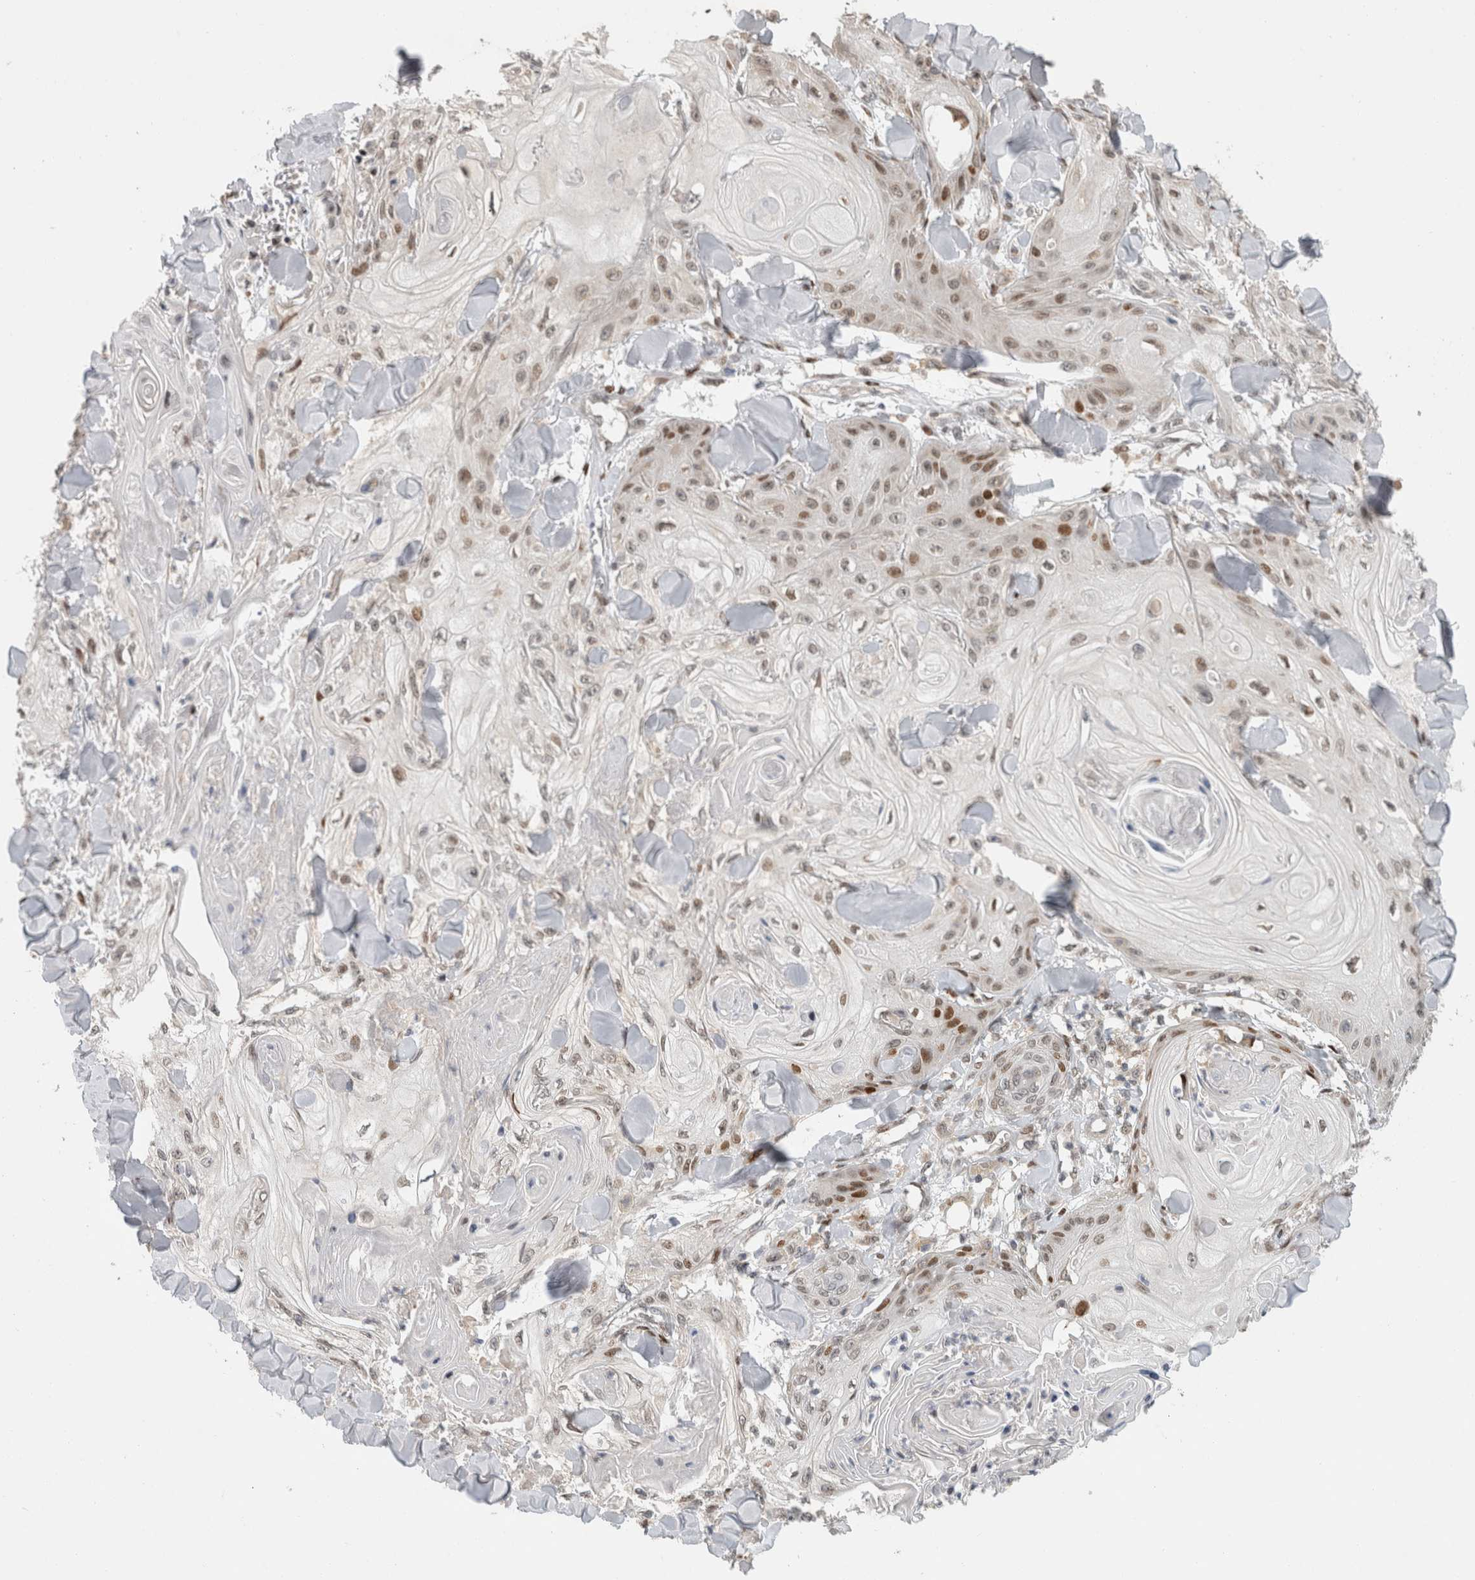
{"staining": {"intensity": "moderate", "quantity": "<25%", "location": "nuclear"}, "tissue": "skin cancer", "cell_type": "Tumor cells", "image_type": "cancer", "snomed": [{"axis": "morphology", "description": "Squamous cell carcinoma, NOS"}, {"axis": "topography", "description": "Skin"}], "caption": "Immunohistochemical staining of squamous cell carcinoma (skin) shows low levels of moderate nuclear staining in approximately <25% of tumor cells. (DAB = brown stain, brightfield microscopy at high magnification).", "gene": "C8orf58", "patient": {"sex": "male", "age": 74}}